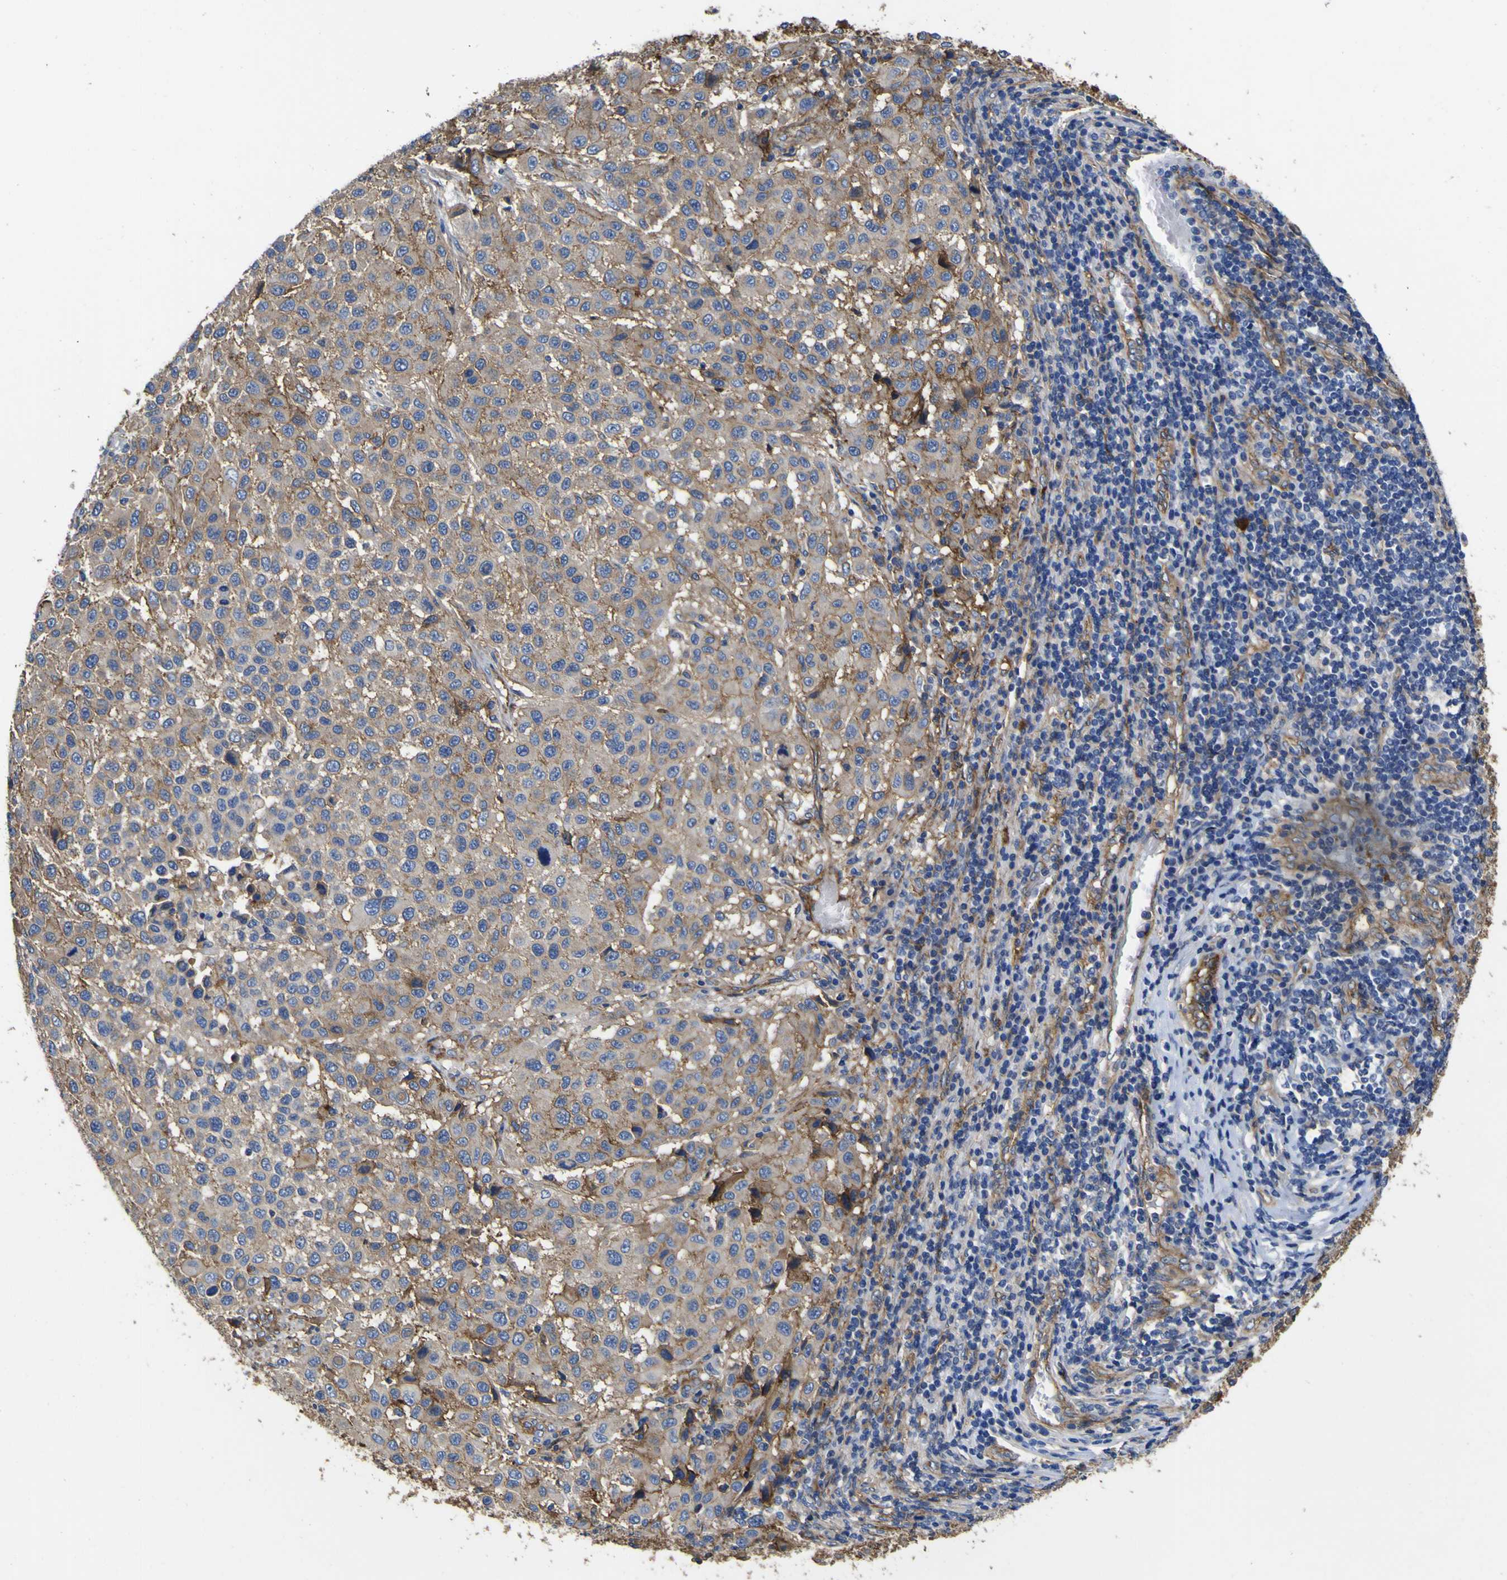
{"staining": {"intensity": "weak", "quantity": ">75%", "location": "cytoplasmic/membranous"}, "tissue": "melanoma", "cell_type": "Tumor cells", "image_type": "cancer", "snomed": [{"axis": "morphology", "description": "Malignant melanoma, Metastatic site"}, {"axis": "topography", "description": "Lymph node"}], "caption": "Immunohistochemistry (IHC) image of human malignant melanoma (metastatic site) stained for a protein (brown), which reveals low levels of weak cytoplasmic/membranous staining in approximately >75% of tumor cells.", "gene": "CD151", "patient": {"sex": "male", "age": 61}}